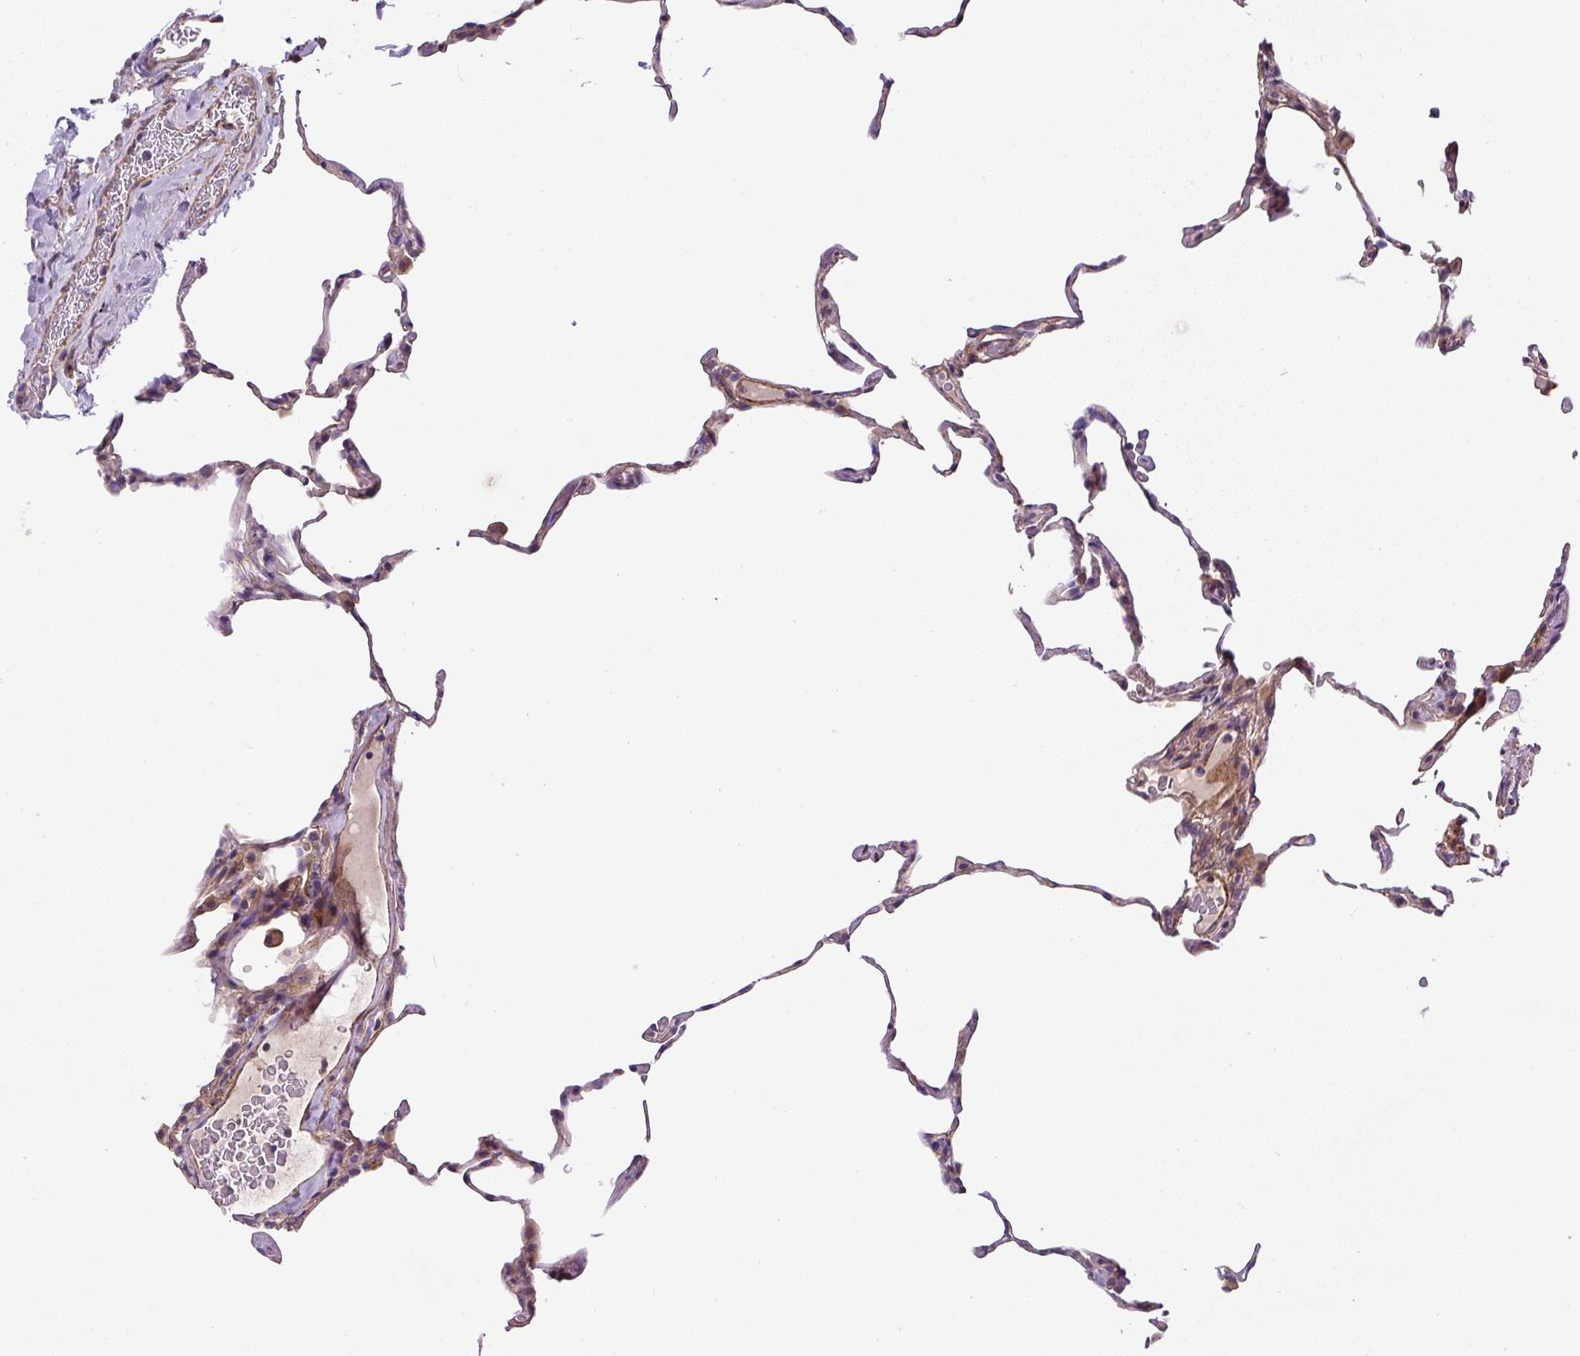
{"staining": {"intensity": "weak", "quantity": "<25%", "location": "cytoplasmic/membranous"}, "tissue": "lung", "cell_type": "Alveolar cells", "image_type": "normal", "snomed": [{"axis": "morphology", "description": "Normal tissue, NOS"}, {"axis": "topography", "description": "Lung"}], "caption": "Human lung stained for a protein using IHC shows no expression in alveolar cells.", "gene": "RNF170", "patient": {"sex": "female", "age": 57}}